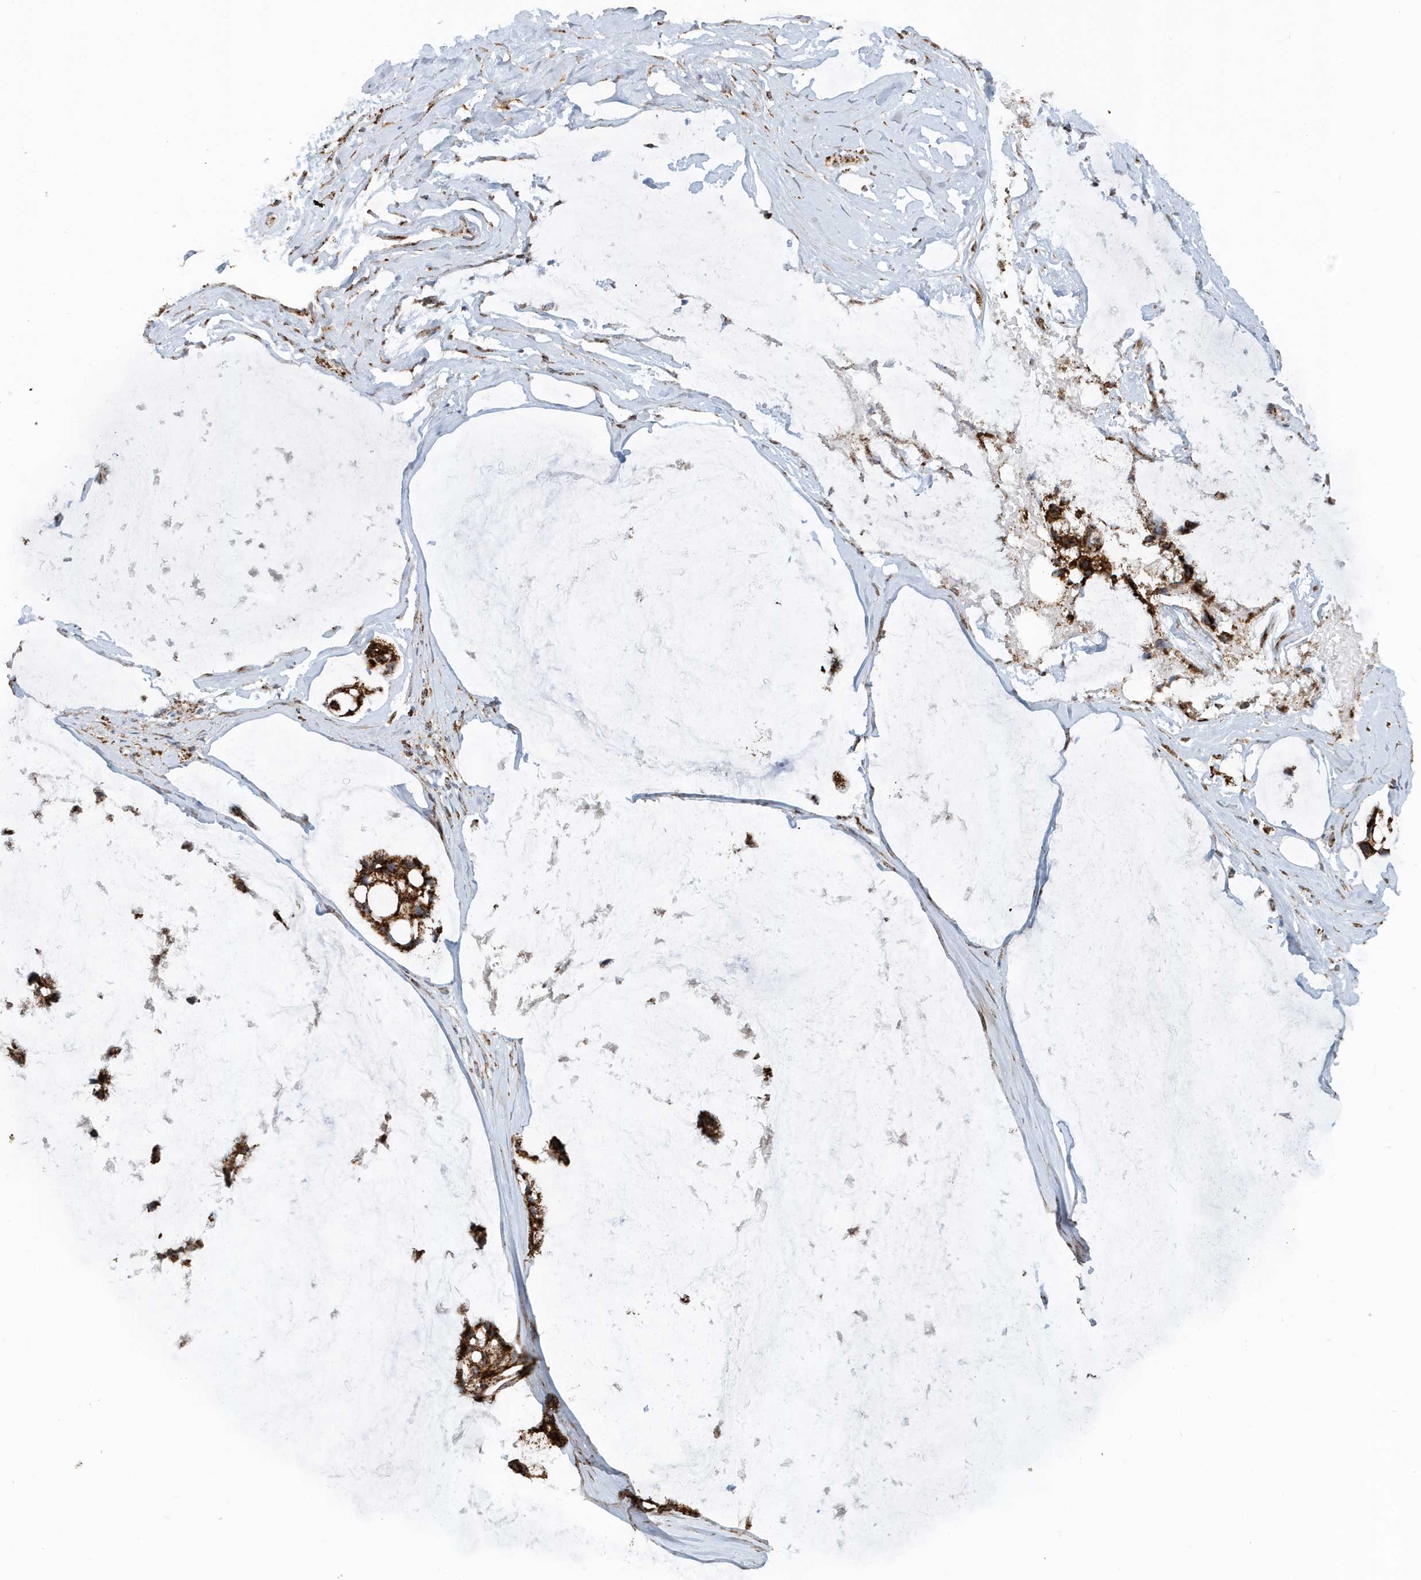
{"staining": {"intensity": "strong", "quantity": ">75%", "location": "cytoplasmic/membranous"}, "tissue": "ovarian cancer", "cell_type": "Tumor cells", "image_type": "cancer", "snomed": [{"axis": "morphology", "description": "Cystadenocarcinoma, mucinous, NOS"}, {"axis": "topography", "description": "Ovary"}], "caption": "Immunohistochemistry of human ovarian cancer reveals high levels of strong cytoplasmic/membranous staining in about >75% of tumor cells.", "gene": "MAN1A1", "patient": {"sex": "female", "age": 39}}